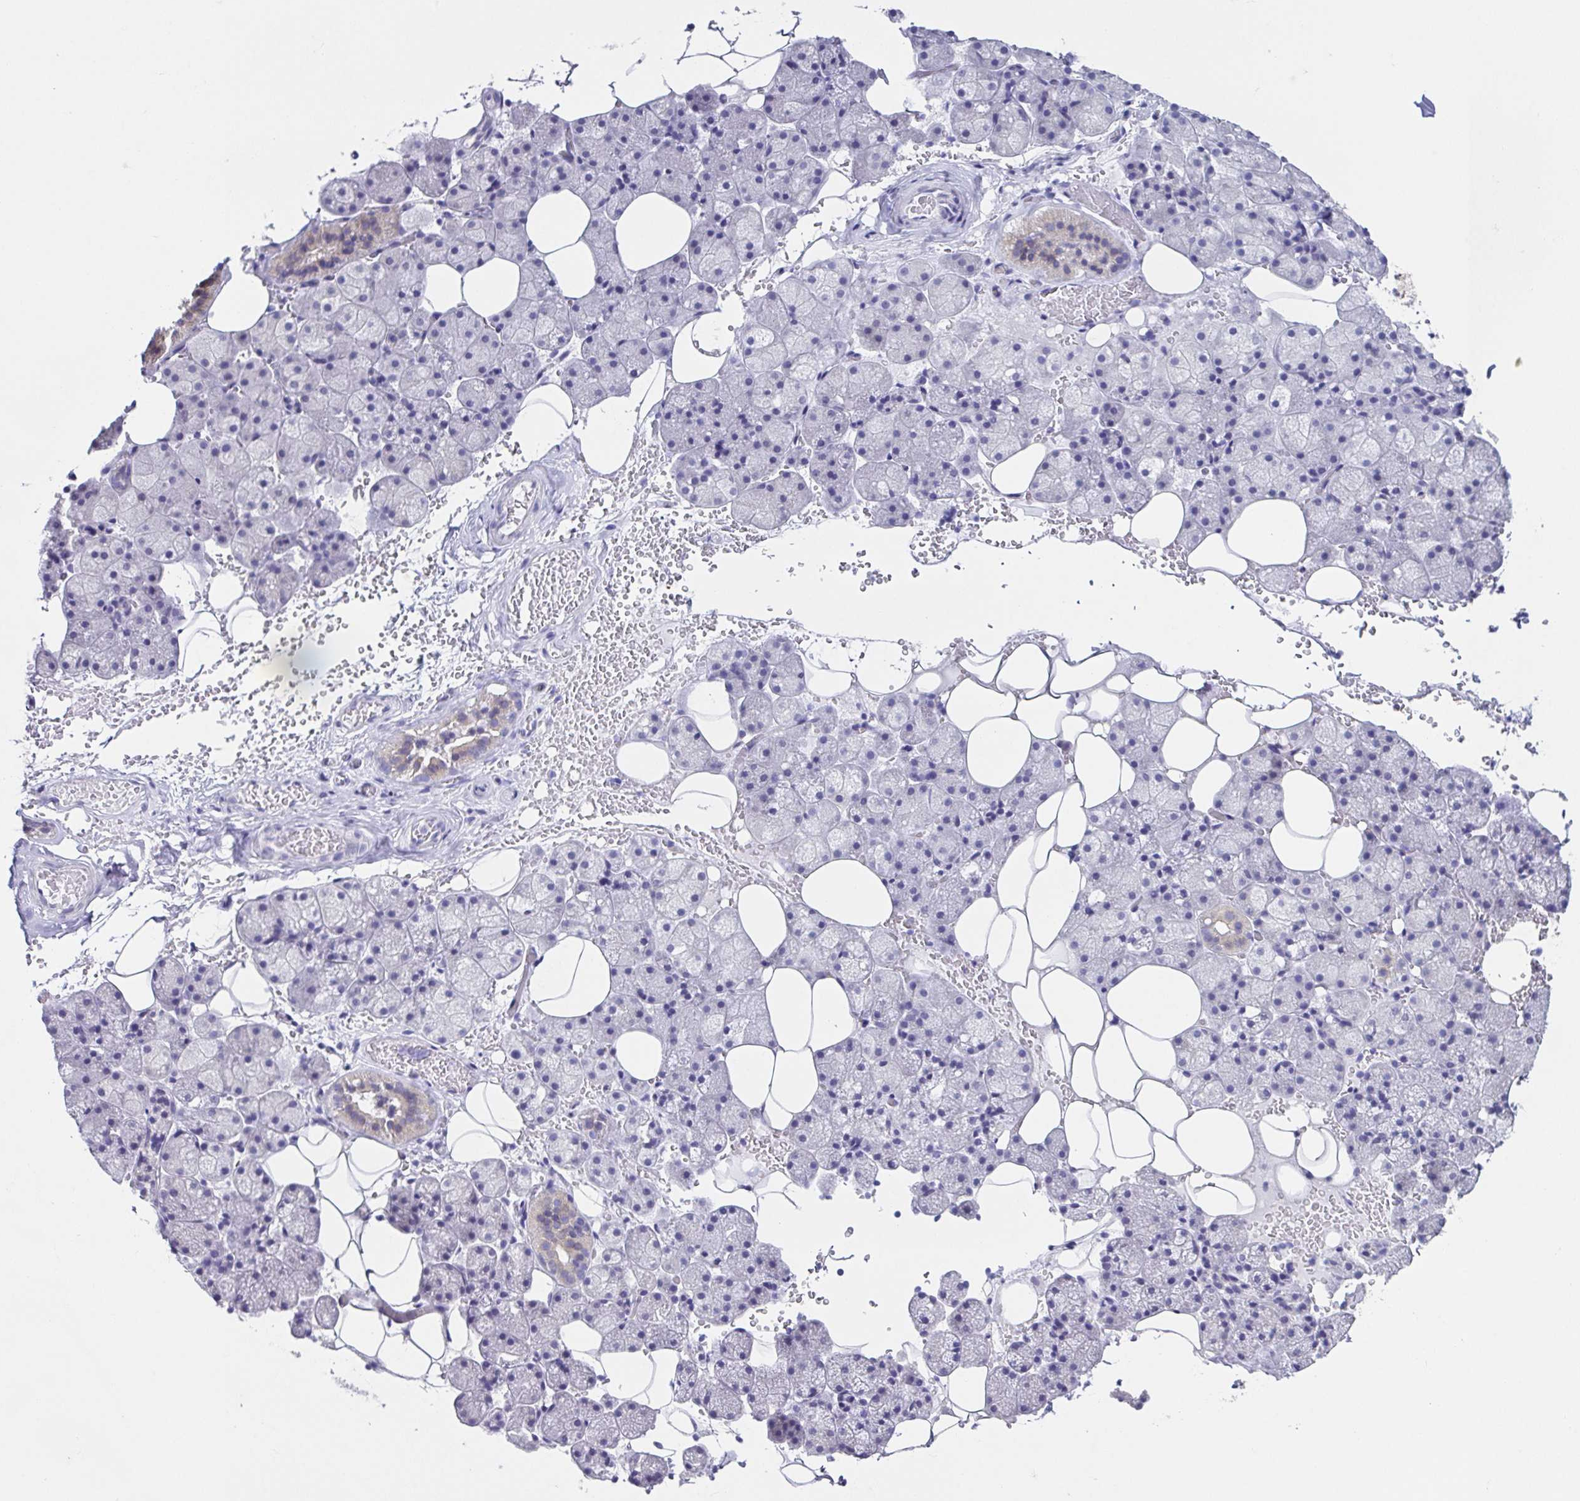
{"staining": {"intensity": "weak", "quantity": "<25%", "location": "cytoplasmic/membranous"}, "tissue": "salivary gland", "cell_type": "Glandular cells", "image_type": "normal", "snomed": [{"axis": "morphology", "description": "Normal tissue, NOS"}, {"axis": "topography", "description": "Salivary gland"}, {"axis": "topography", "description": "Peripheral nerve tissue"}], "caption": "This is a image of immunohistochemistry staining of benign salivary gland, which shows no staining in glandular cells.", "gene": "RDH11", "patient": {"sex": "male", "age": 38}}